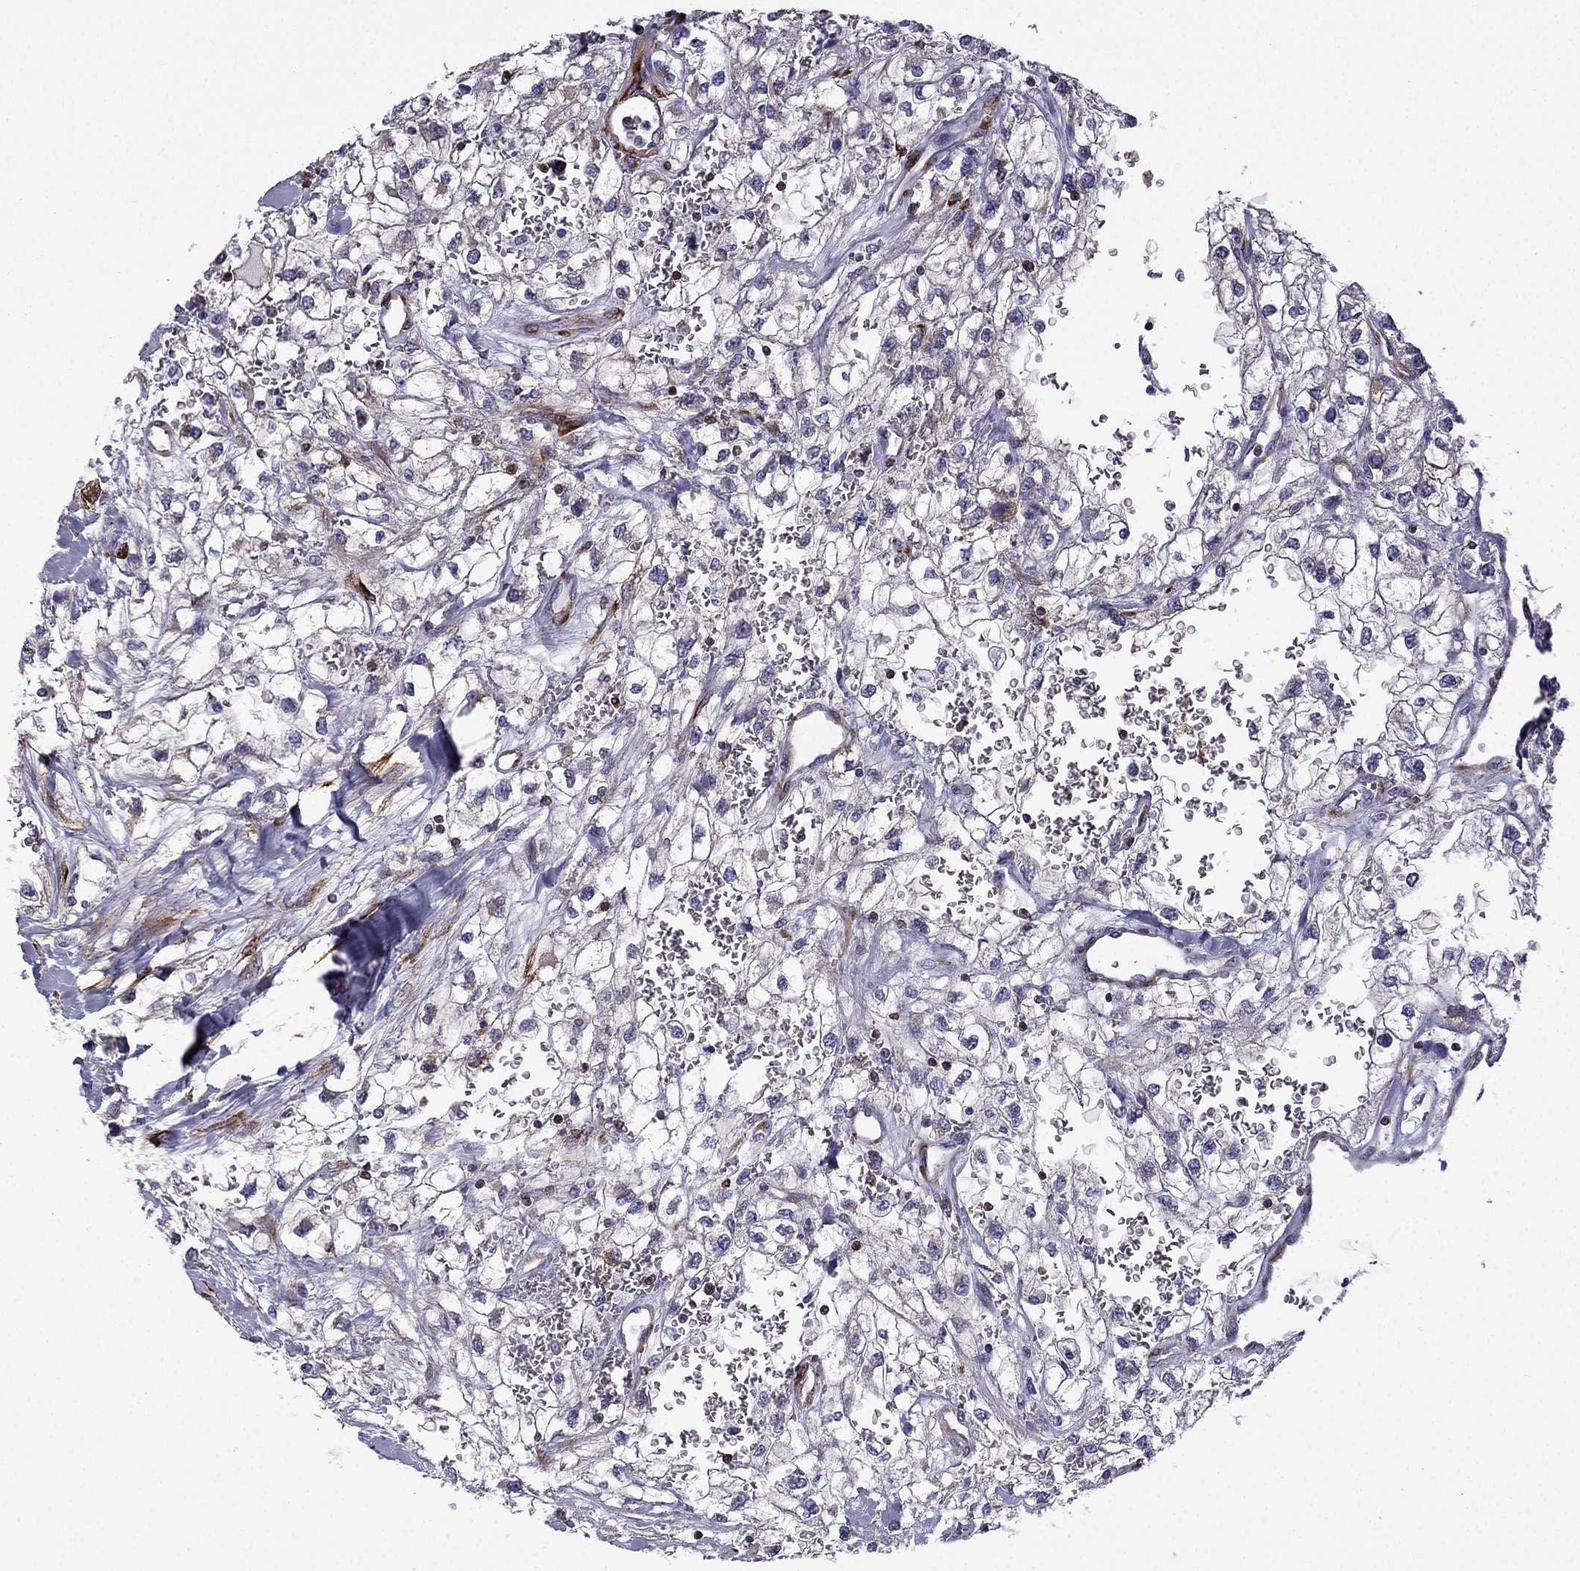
{"staining": {"intensity": "negative", "quantity": "none", "location": "none"}, "tissue": "renal cancer", "cell_type": "Tumor cells", "image_type": "cancer", "snomed": [{"axis": "morphology", "description": "Adenocarcinoma, NOS"}, {"axis": "topography", "description": "Kidney"}], "caption": "Histopathology image shows no protein staining in tumor cells of renal cancer (adenocarcinoma) tissue.", "gene": "MAP4", "patient": {"sex": "male", "age": 59}}